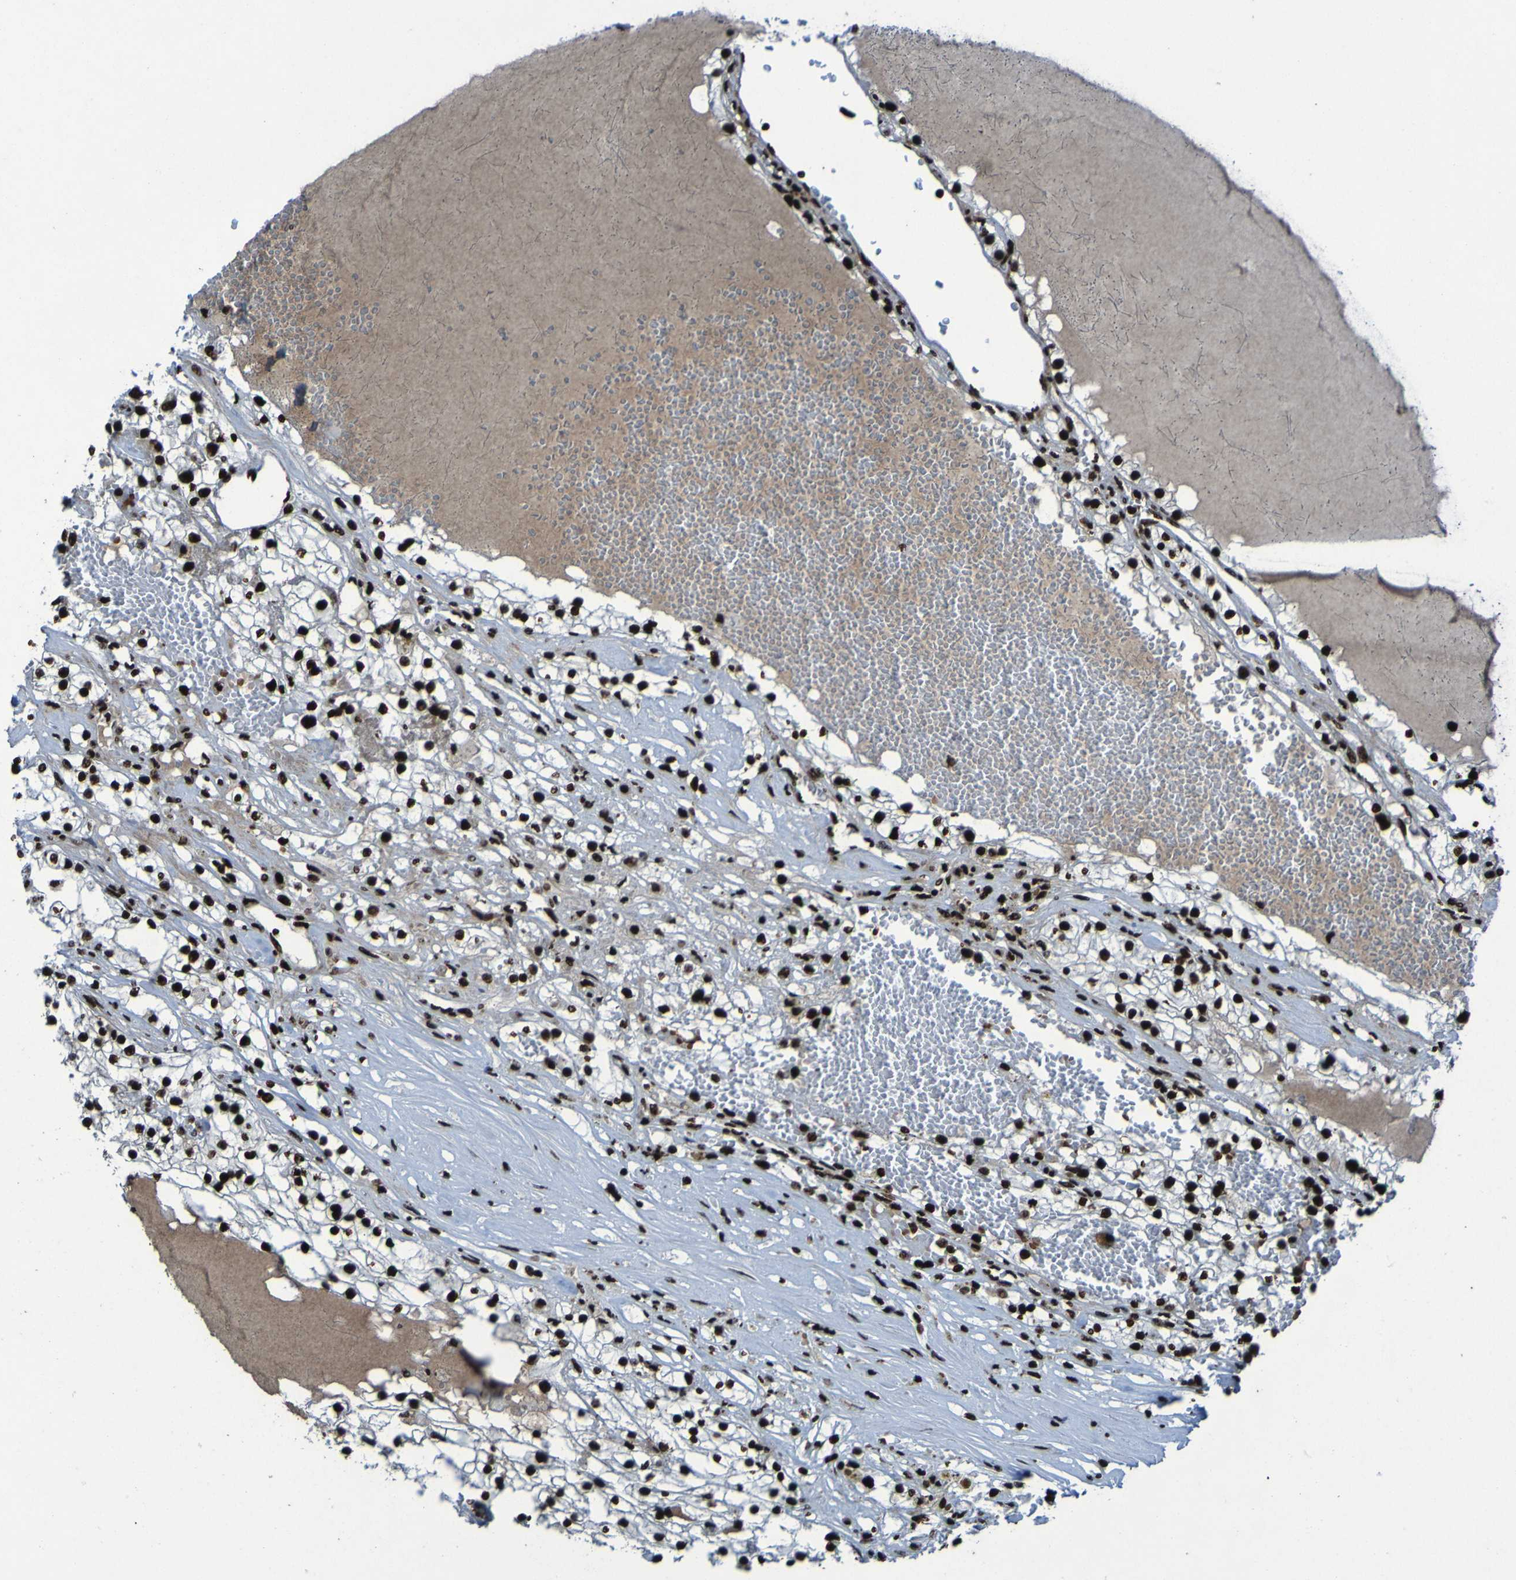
{"staining": {"intensity": "strong", "quantity": ">75%", "location": "nuclear"}, "tissue": "renal cancer", "cell_type": "Tumor cells", "image_type": "cancer", "snomed": [{"axis": "morphology", "description": "Adenocarcinoma, NOS"}, {"axis": "topography", "description": "Kidney"}], "caption": "Immunohistochemical staining of human renal cancer (adenocarcinoma) exhibits high levels of strong nuclear staining in about >75% of tumor cells.", "gene": "NPM1", "patient": {"sex": "male", "age": 68}}